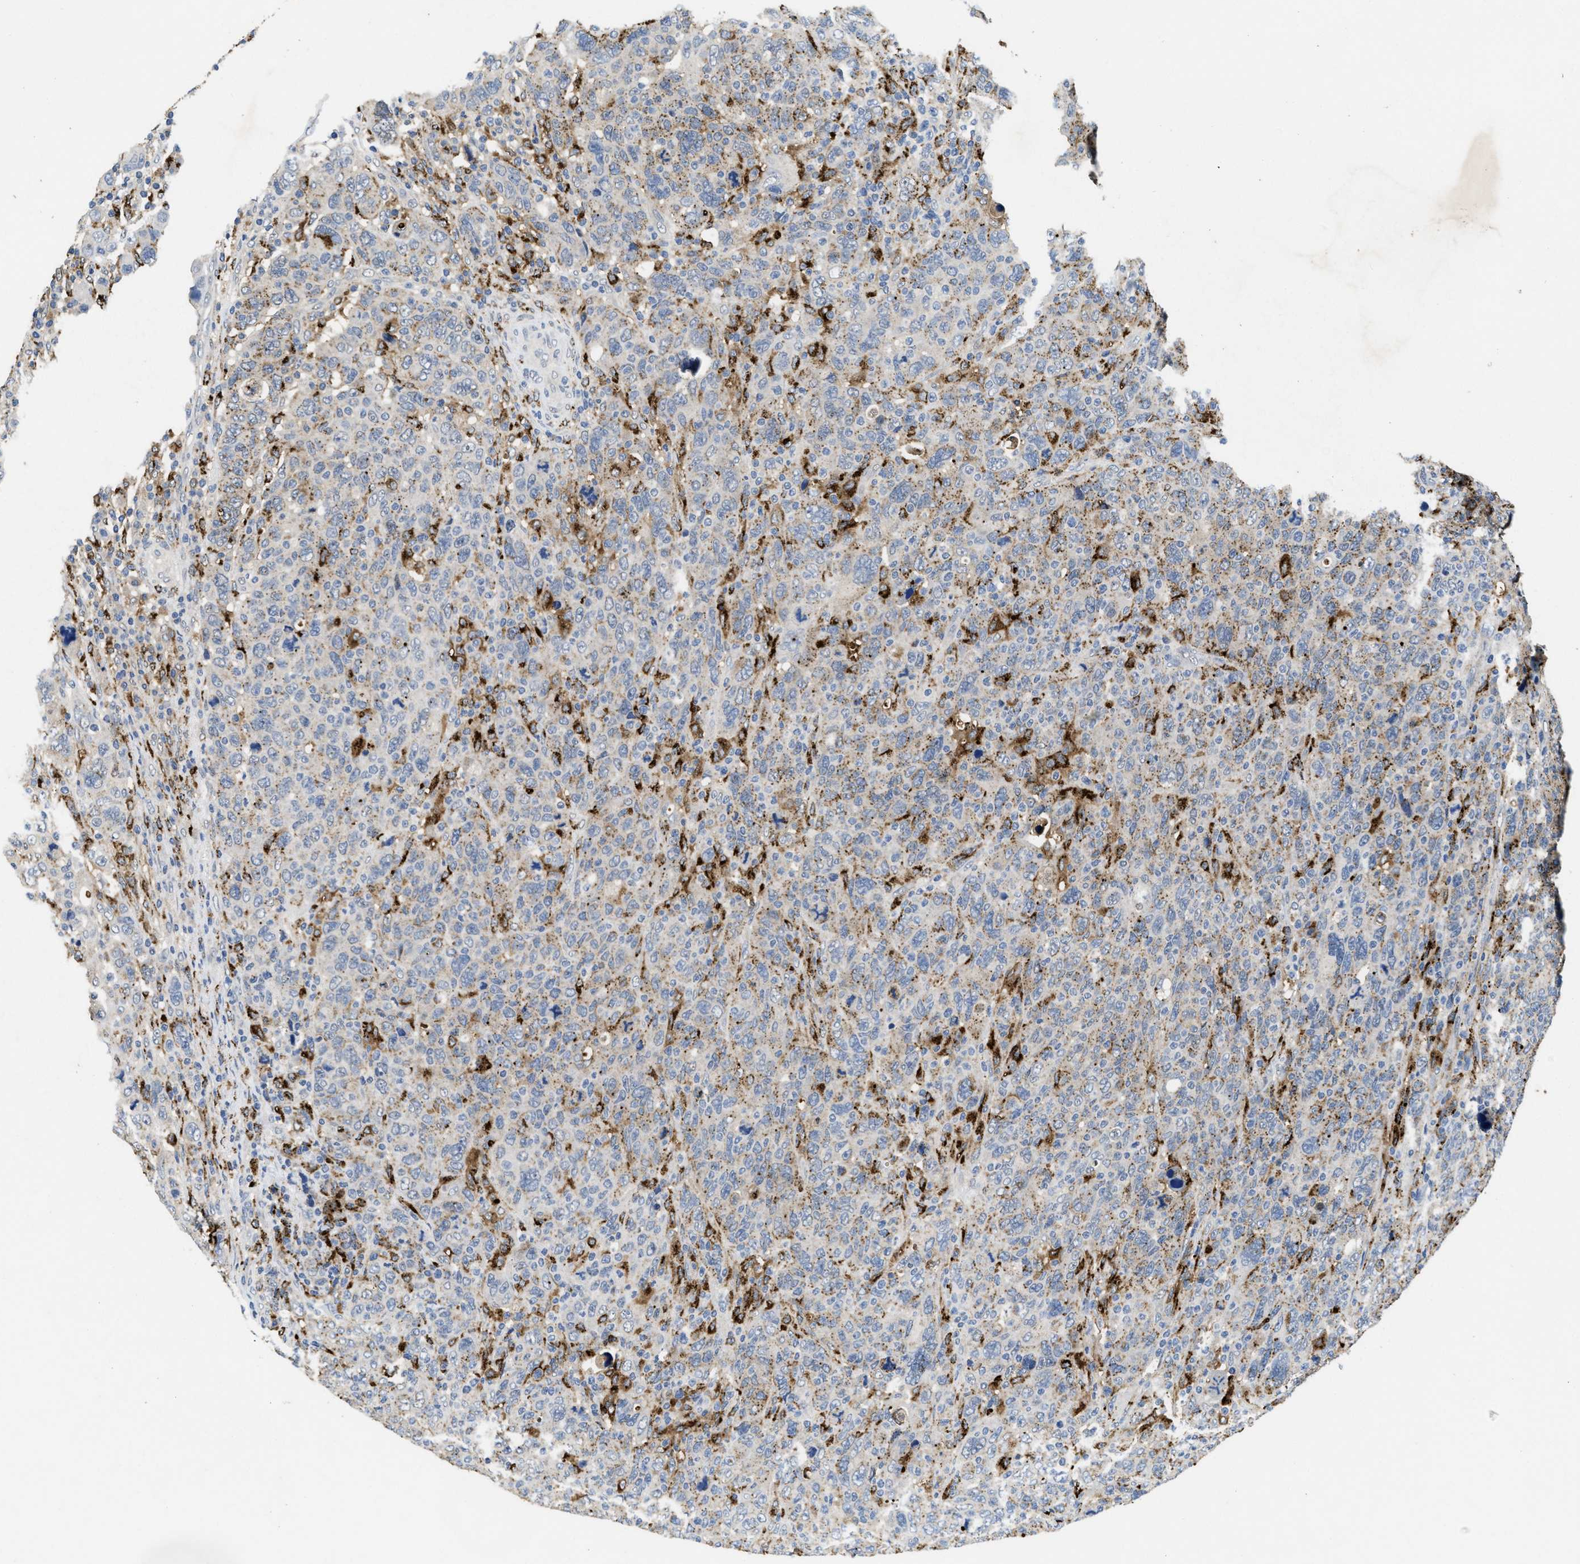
{"staining": {"intensity": "strong", "quantity": "<25%", "location": "cytoplasmic/membranous"}, "tissue": "breast cancer", "cell_type": "Tumor cells", "image_type": "cancer", "snomed": [{"axis": "morphology", "description": "Duct carcinoma"}, {"axis": "topography", "description": "Breast"}], "caption": "High-power microscopy captured an immunohistochemistry (IHC) image of breast cancer, revealing strong cytoplasmic/membranous positivity in about <25% of tumor cells.", "gene": "BMPR2", "patient": {"sex": "female", "age": 37}}